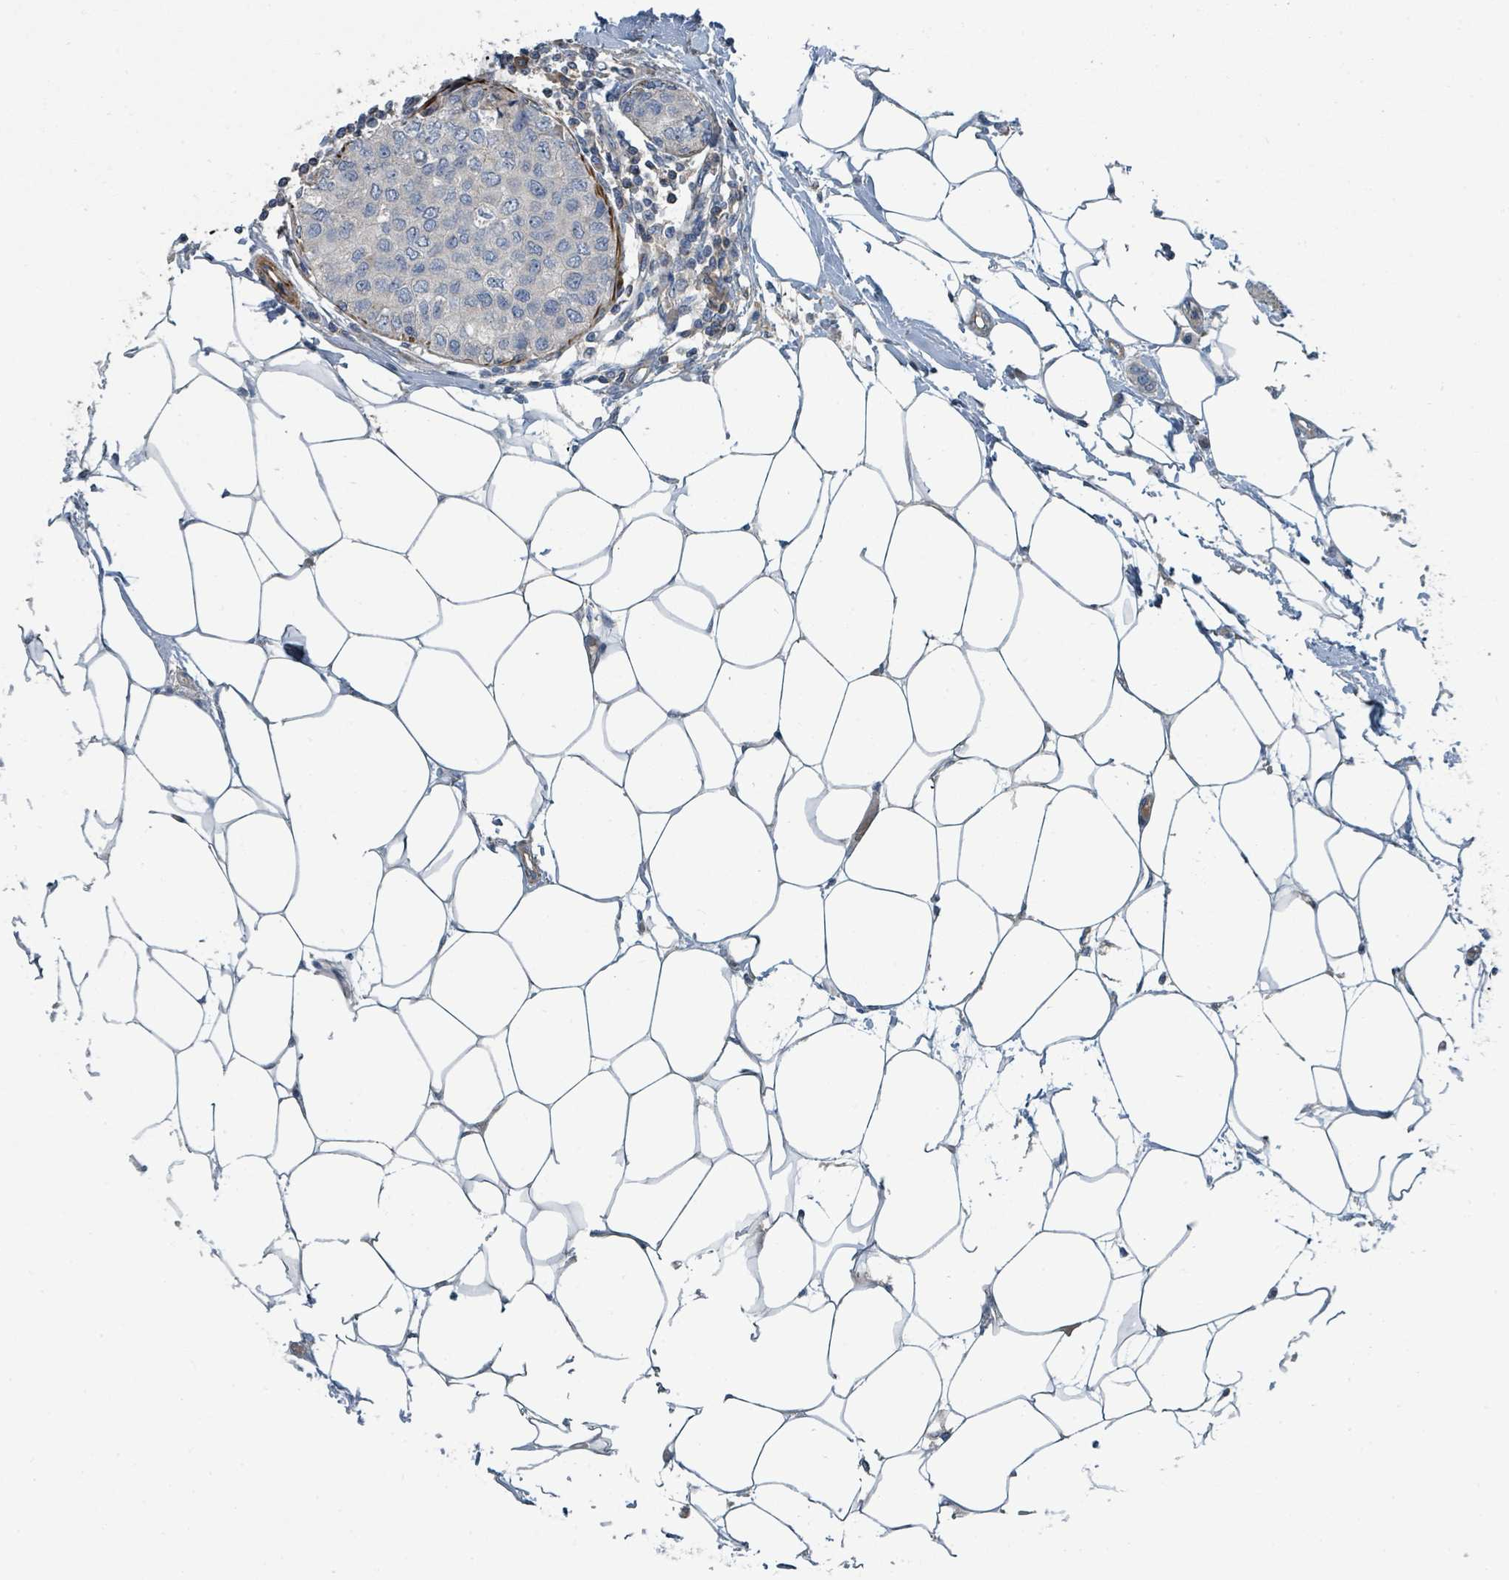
{"staining": {"intensity": "negative", "quantity": "none", "location": "none"}, "tissue": "breast cancer", "cell_type": "Tumor cells", "image_type": "cancer", "snomed": [{"axis": "morphology", "description": "Duct carcinoma"}, {"axis": "topography", "description": "Breast"}], "caption": "Tumor cells show no significant protein positivity in breast cancer. (Brightfield microscopy of DAB immunohistochemistry at high magnification).", "gene": "SLC44A5", "patient": {"sex": "female", "age": 72}}